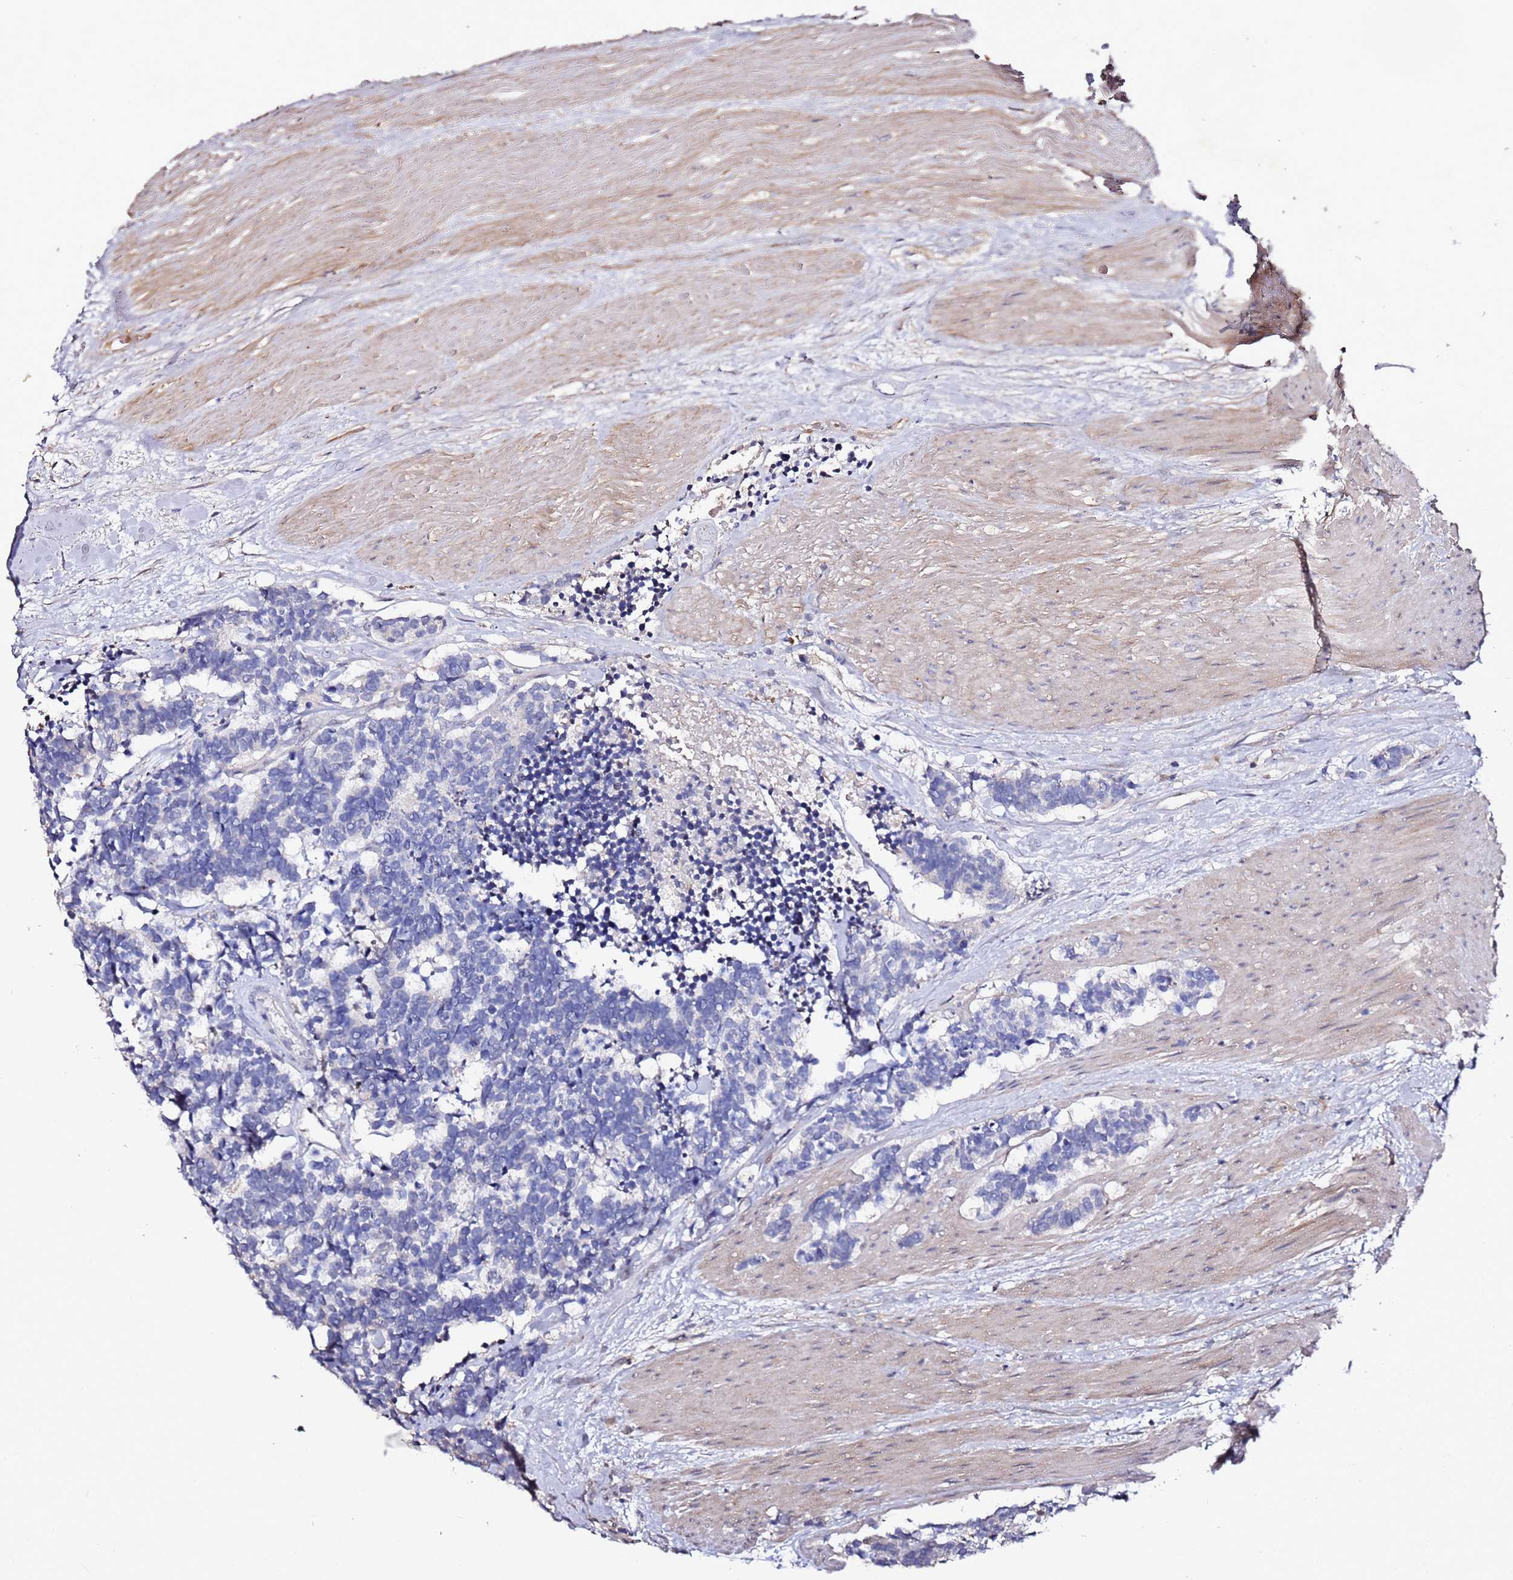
{"staining": {"intensity": "negative", "quantity": "none", "location": "none"}, "tissue": "carcinoid", "cell_type": "Tumor cells", "image_type": "cancer", "snomed": [{"axis": "morphology", "description": "Carcinoma, NOS"}, {"axis": "morphology", "description": "Carcinoid, malignant, NOS"}, {"axis": "topography", "description": "Urinary bladder"}], "caption": "Carcinoma was stained to show a protein in brown. There is no significant positivity in tumor cells.", "gene": "C3orf80", "patient": {"sex": "male", "age": 57}}